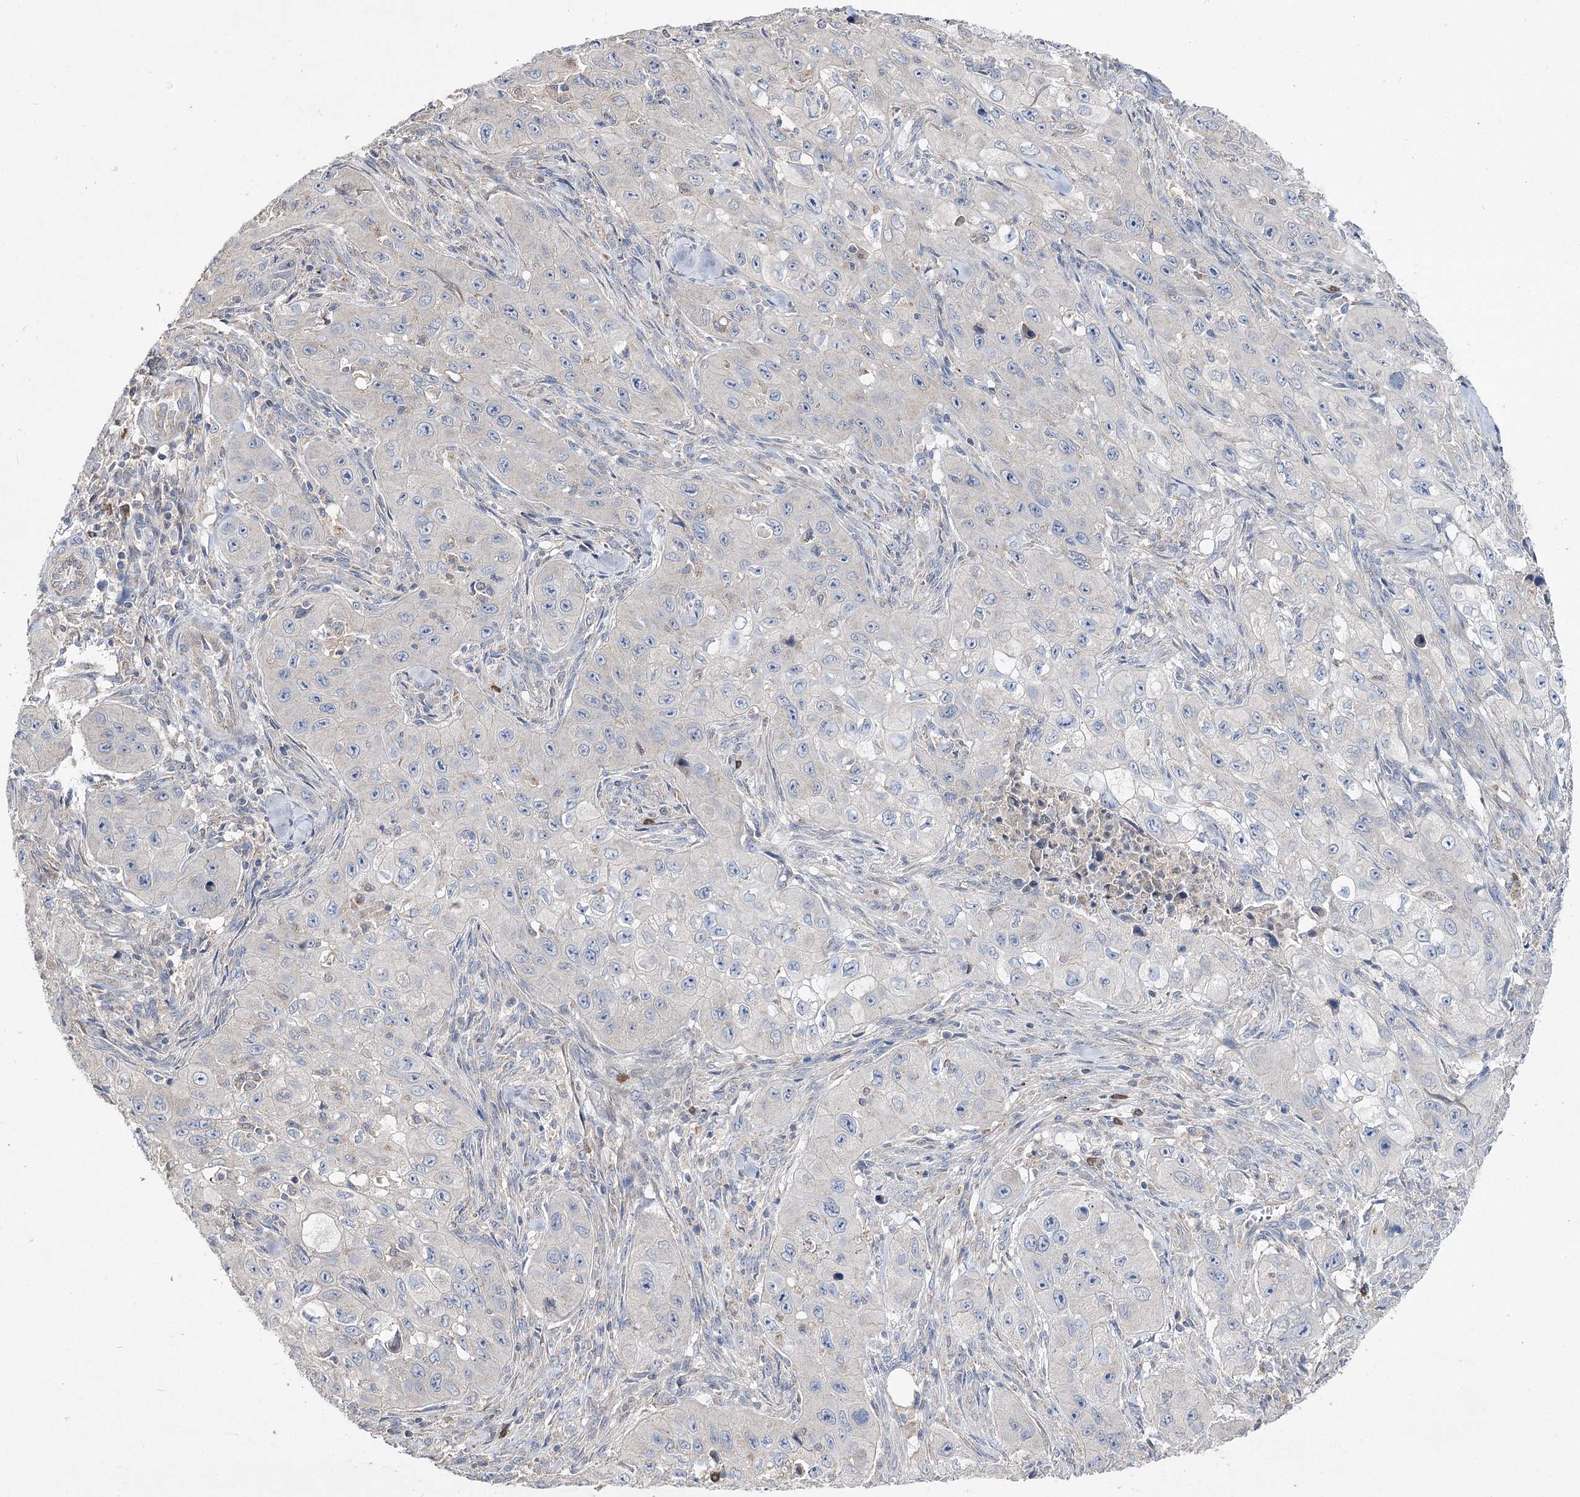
{"staining": {"intensity": "negative", "quantity": "none", "location": "none"}, "tissue": "skin cancer", "cell_type": "Tumor cells", "image_type": "cancer", "snomed": [{"axis": "morphology", "description": "Squamous cell carcinoma, NOS"}, {"axis": "topography", "description": "Skin"}, {"axis": "topography", "description": "Subcutis"}], "caption": "The micrograph reveals no significant positivity in tumor cells of skin cancer (squamous cell carcinoma).", "gene": "AURKC", "patient": {"sex": "male", "age": 73}}